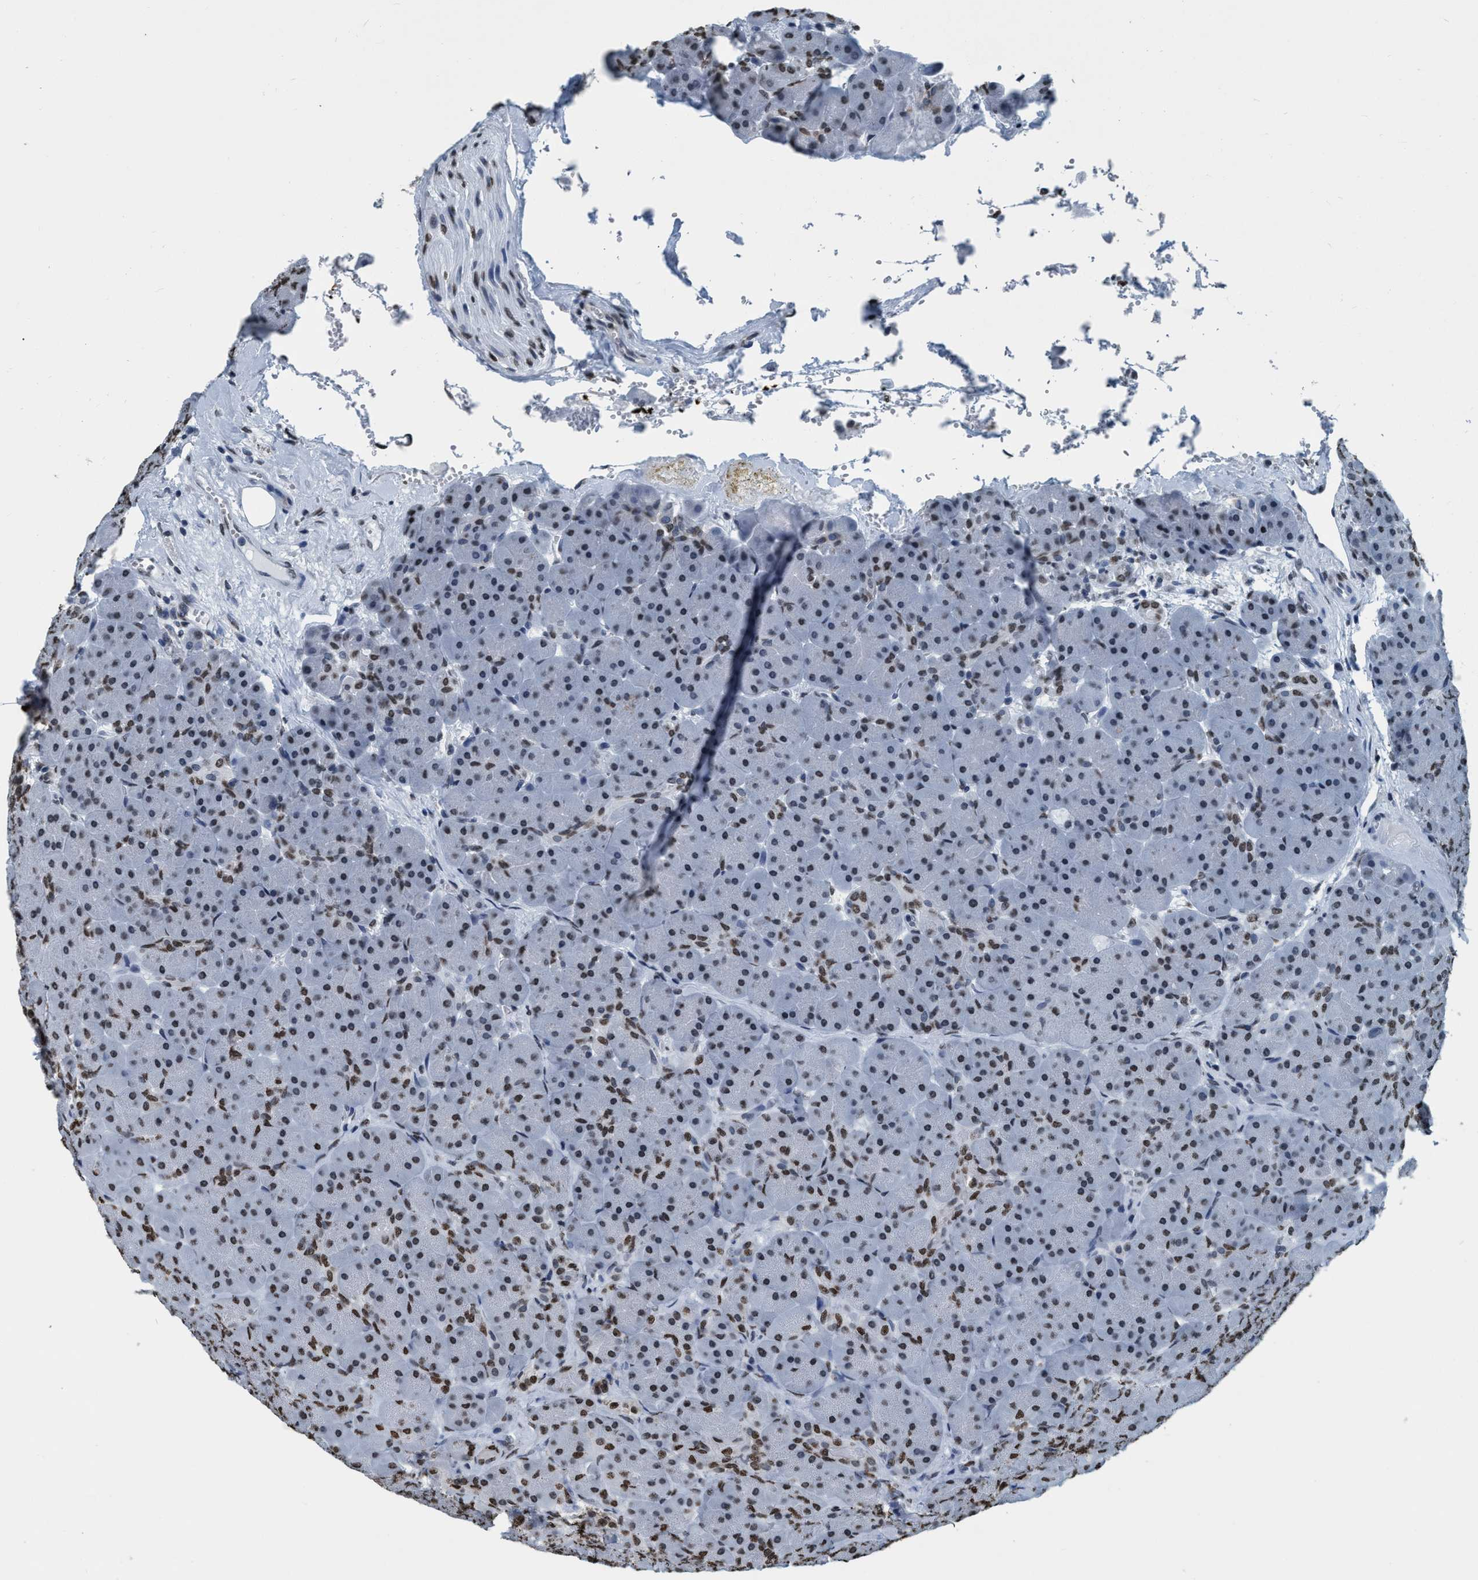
{"staining": {"intensity": "moderate", "quantity": "25%-75%", "location": "nuclear"}, "tissue": "pancreas", "cell_type": "Exocrine glandular cells", "image_type": "normal", "snomed": [{"axis": "morphology", "description": "Normal tissue, NOS"}, {"axis": "topography", "description": "Pancreas"}], "caption": "Immunohistochemistry (IHC) of unremarkable pancreas reveals medium levels of moderate nuclear staining in about 25%-75% of exocrine glandular cells.", "gene": "CCNE2", "patient": {"sex": "male", "age": 66}}